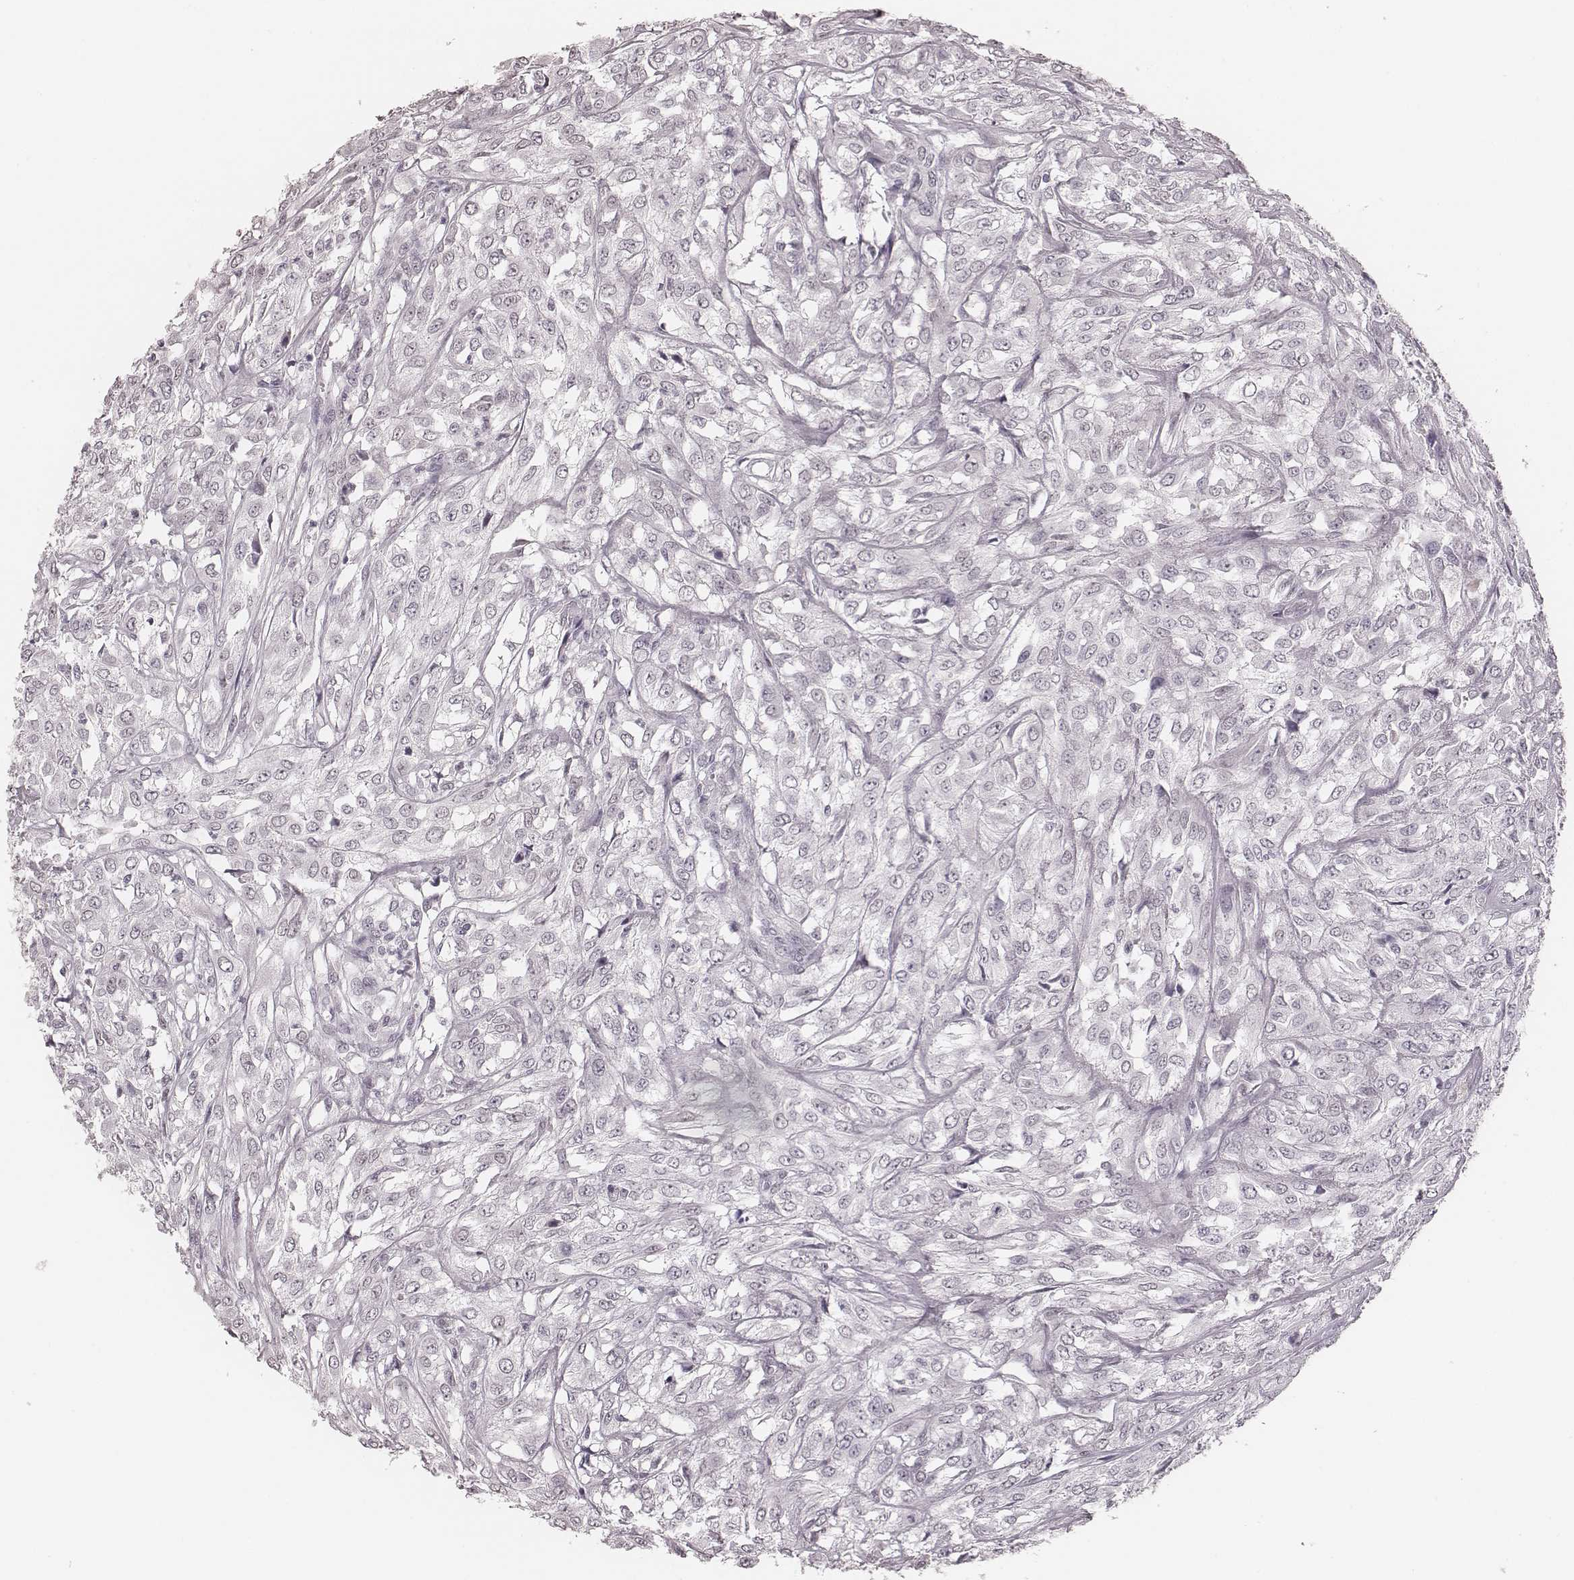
{"staining": {"intensity": "negative", "quantity": "none", "location": "none"}, "tissue": "urothelial cancer", "cell_type": "Tumor cells", "image_type": "cancer", "snomed": [{"axis": "morphology", "description": "Urothelial carcinoma, High grade"}, {"axis": "topography", "description": "Urinary bladder"}], "caption": "Tumor cells are negative for brown protein staining in high-grade urothelial carcinoma. (Stains: DAB (3,3'-diaminobenzidine) immunohistochemistry with hematoxylin counter stain, Microscopy: brightfield microscopy at high magnification).", "gene": "MSX1", "patient": {"sex": "male", "age": 67}}